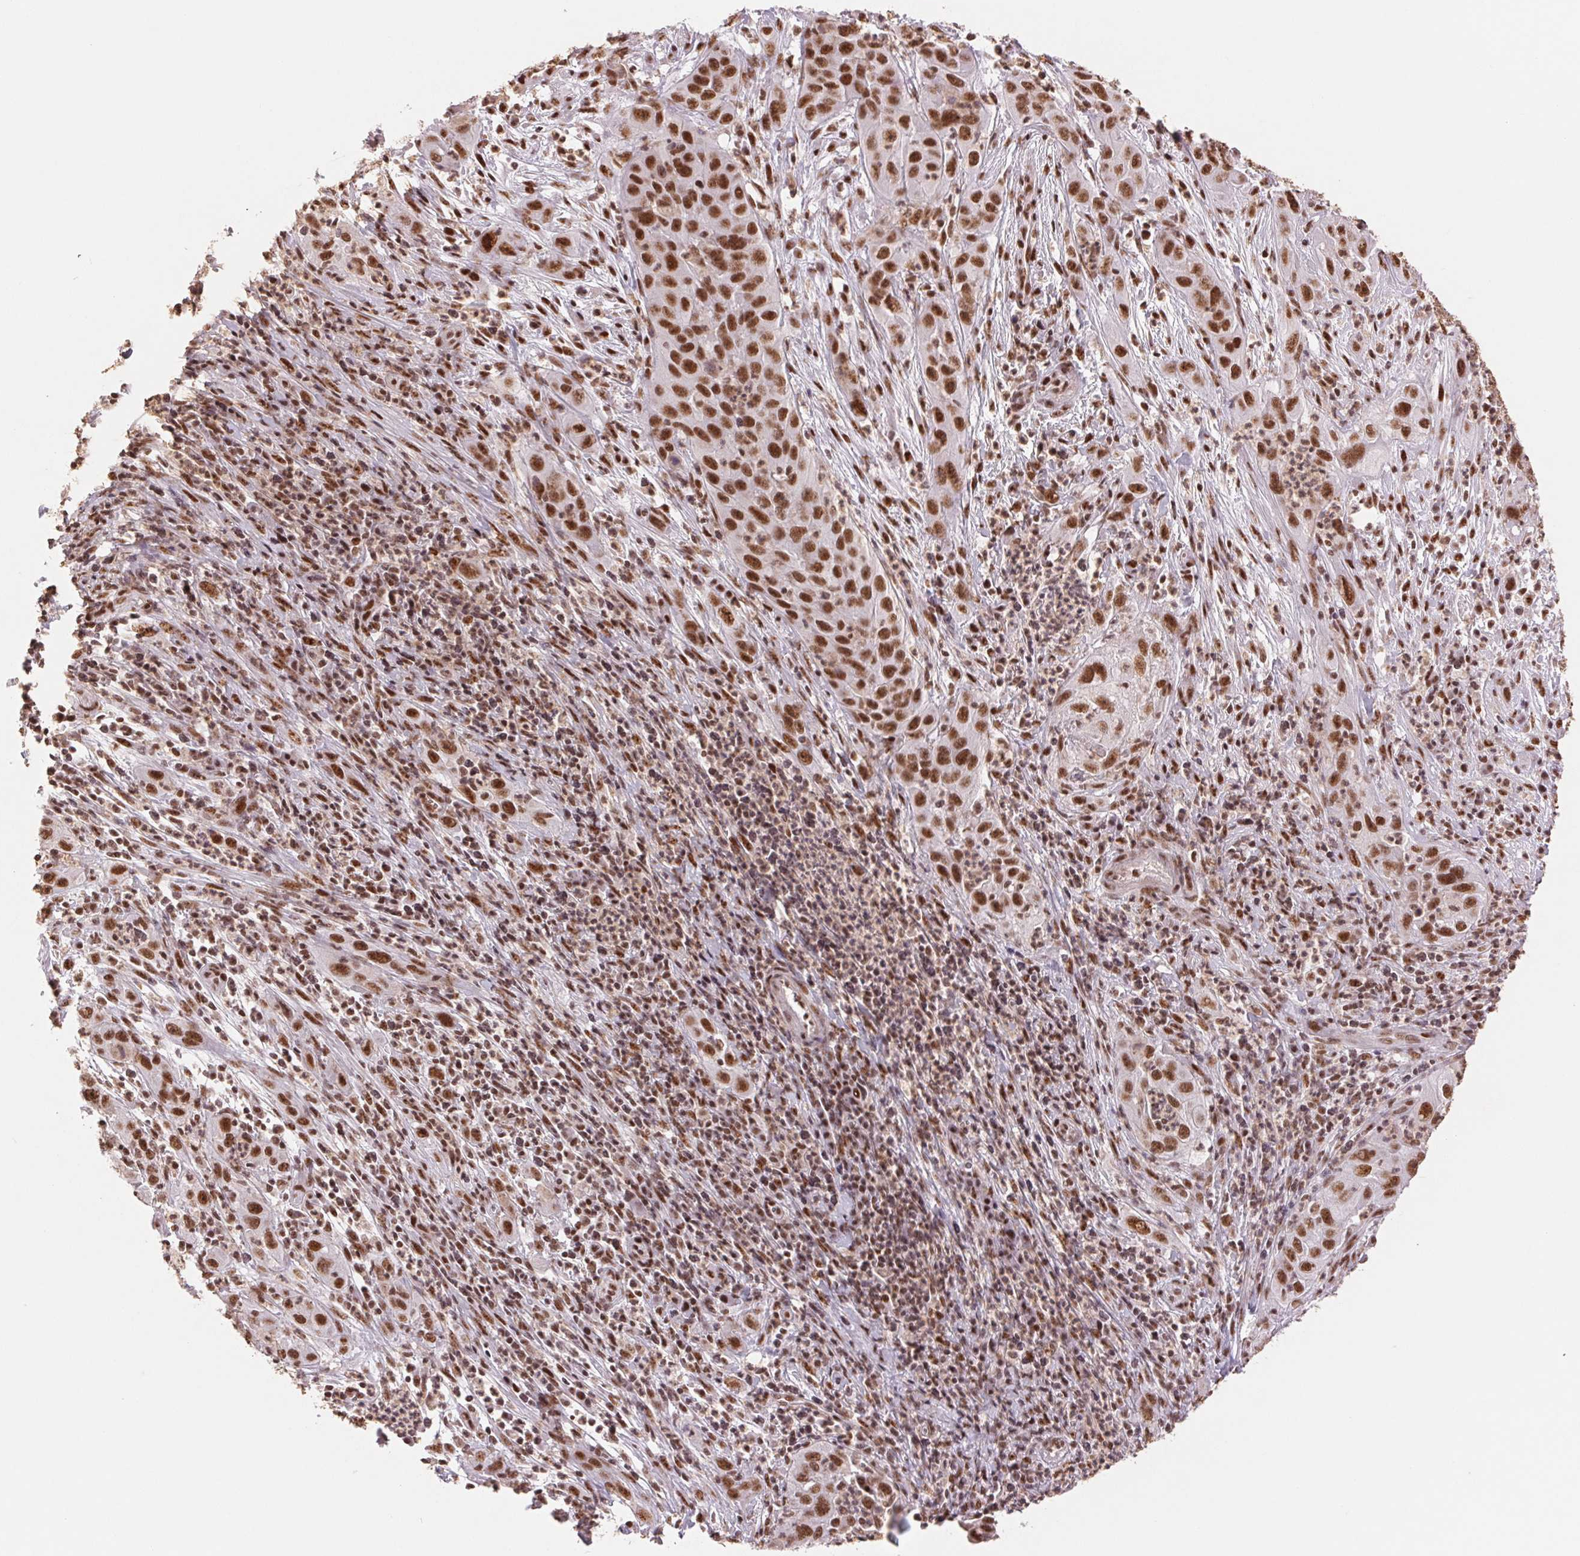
{"staining": {"intensity": "strong", "quantity": ">75%", "location": "nuclear"}, "tissue": "cervical cancer", "cell_type": "Tumor cells", "image_type": "cancer", "snomed": [{"axis": "morphology", "description": "Squamous cell carcinoma, NOS"}, {"axis": "topography", "description": "Cervix"}], "caption": "Strong nuclear protein staining is seen in about >75% of tumor cells in squamous cell carcinoma (cervical).", "gene": "SREK1", "patient": {"sex": "female", "age": 32}}